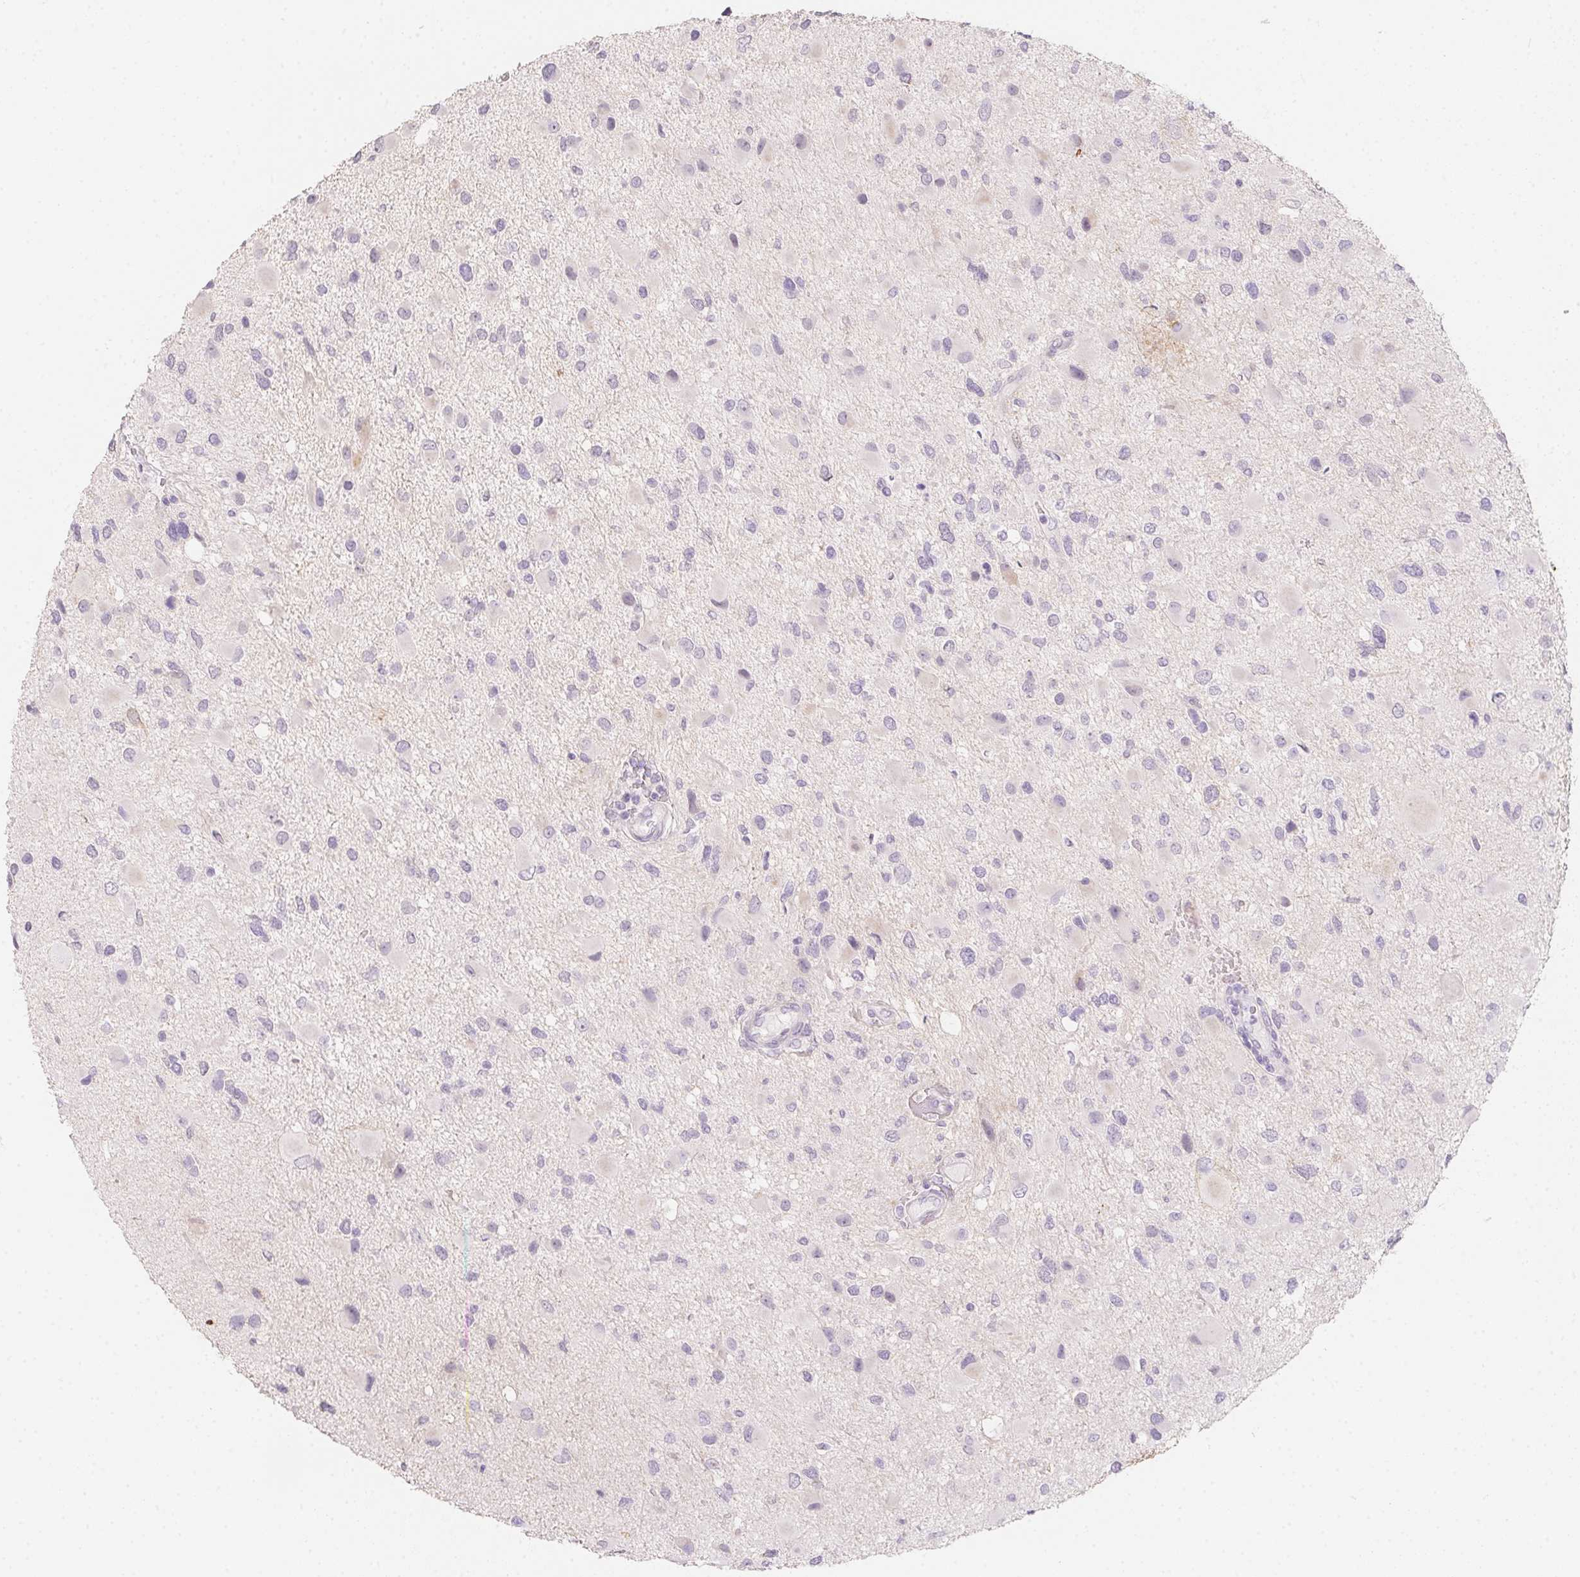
{"staining": {"intensity": "negative", "quantity": "none", "location": "none"}, "tissue": "glioma", "cell_type": "Tumor cells", "image_type": "cancer", "snomed": [{"axis": "morphology", "description": "Glioma, malignant, Low grade"}, {"axis": "topography", "description": "Brain"}], "caption": "A high-resolution histopathology image shows immunohistochemistry staining of malignant low-grade glioma, which shows no significant staining in tumor cells.", "gene": "MYL4", "patient": {"sex": "female", "age": 32}}